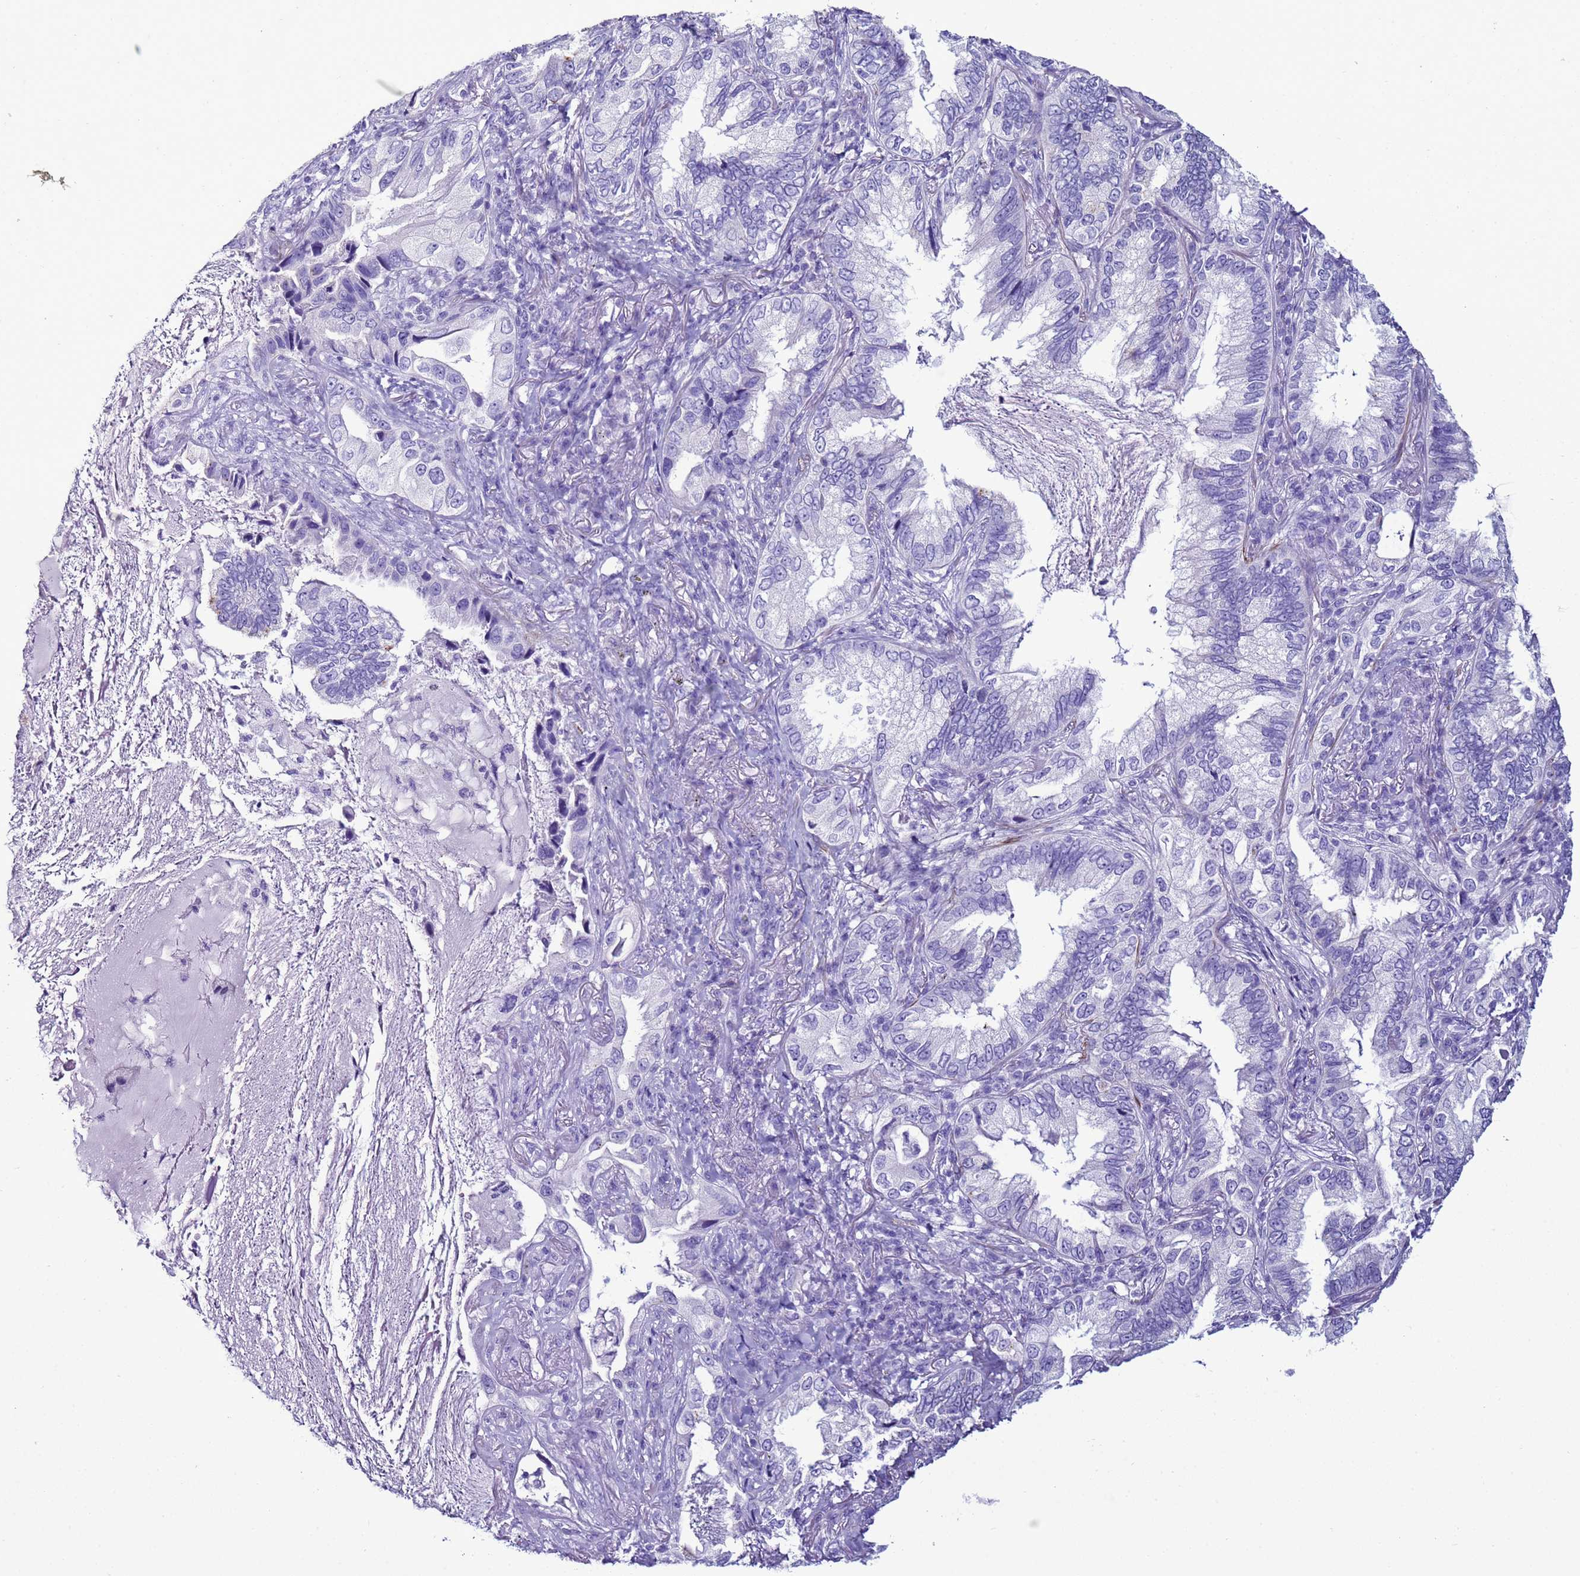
{"staining": {"intensity": "negative", "quantity": "none", "location": "none"}, "tissue": "lung cancer", "cell_type": "Tumor cells", "image_type": "cancer", "snomed": [{"axis": "morphology", "description": "Adenocarcinoma, NOS"}, {"axis": "topography", "description": "Lung"}], "caption": "IHC of adenocarcinoma (lung) displays no expression in tumor cells. (DAB immunohistochemistry visualized using brightfield microscopy, high magnification).", "gene": "LCMT1", "patient": {"sex": "female", "age": 69}}